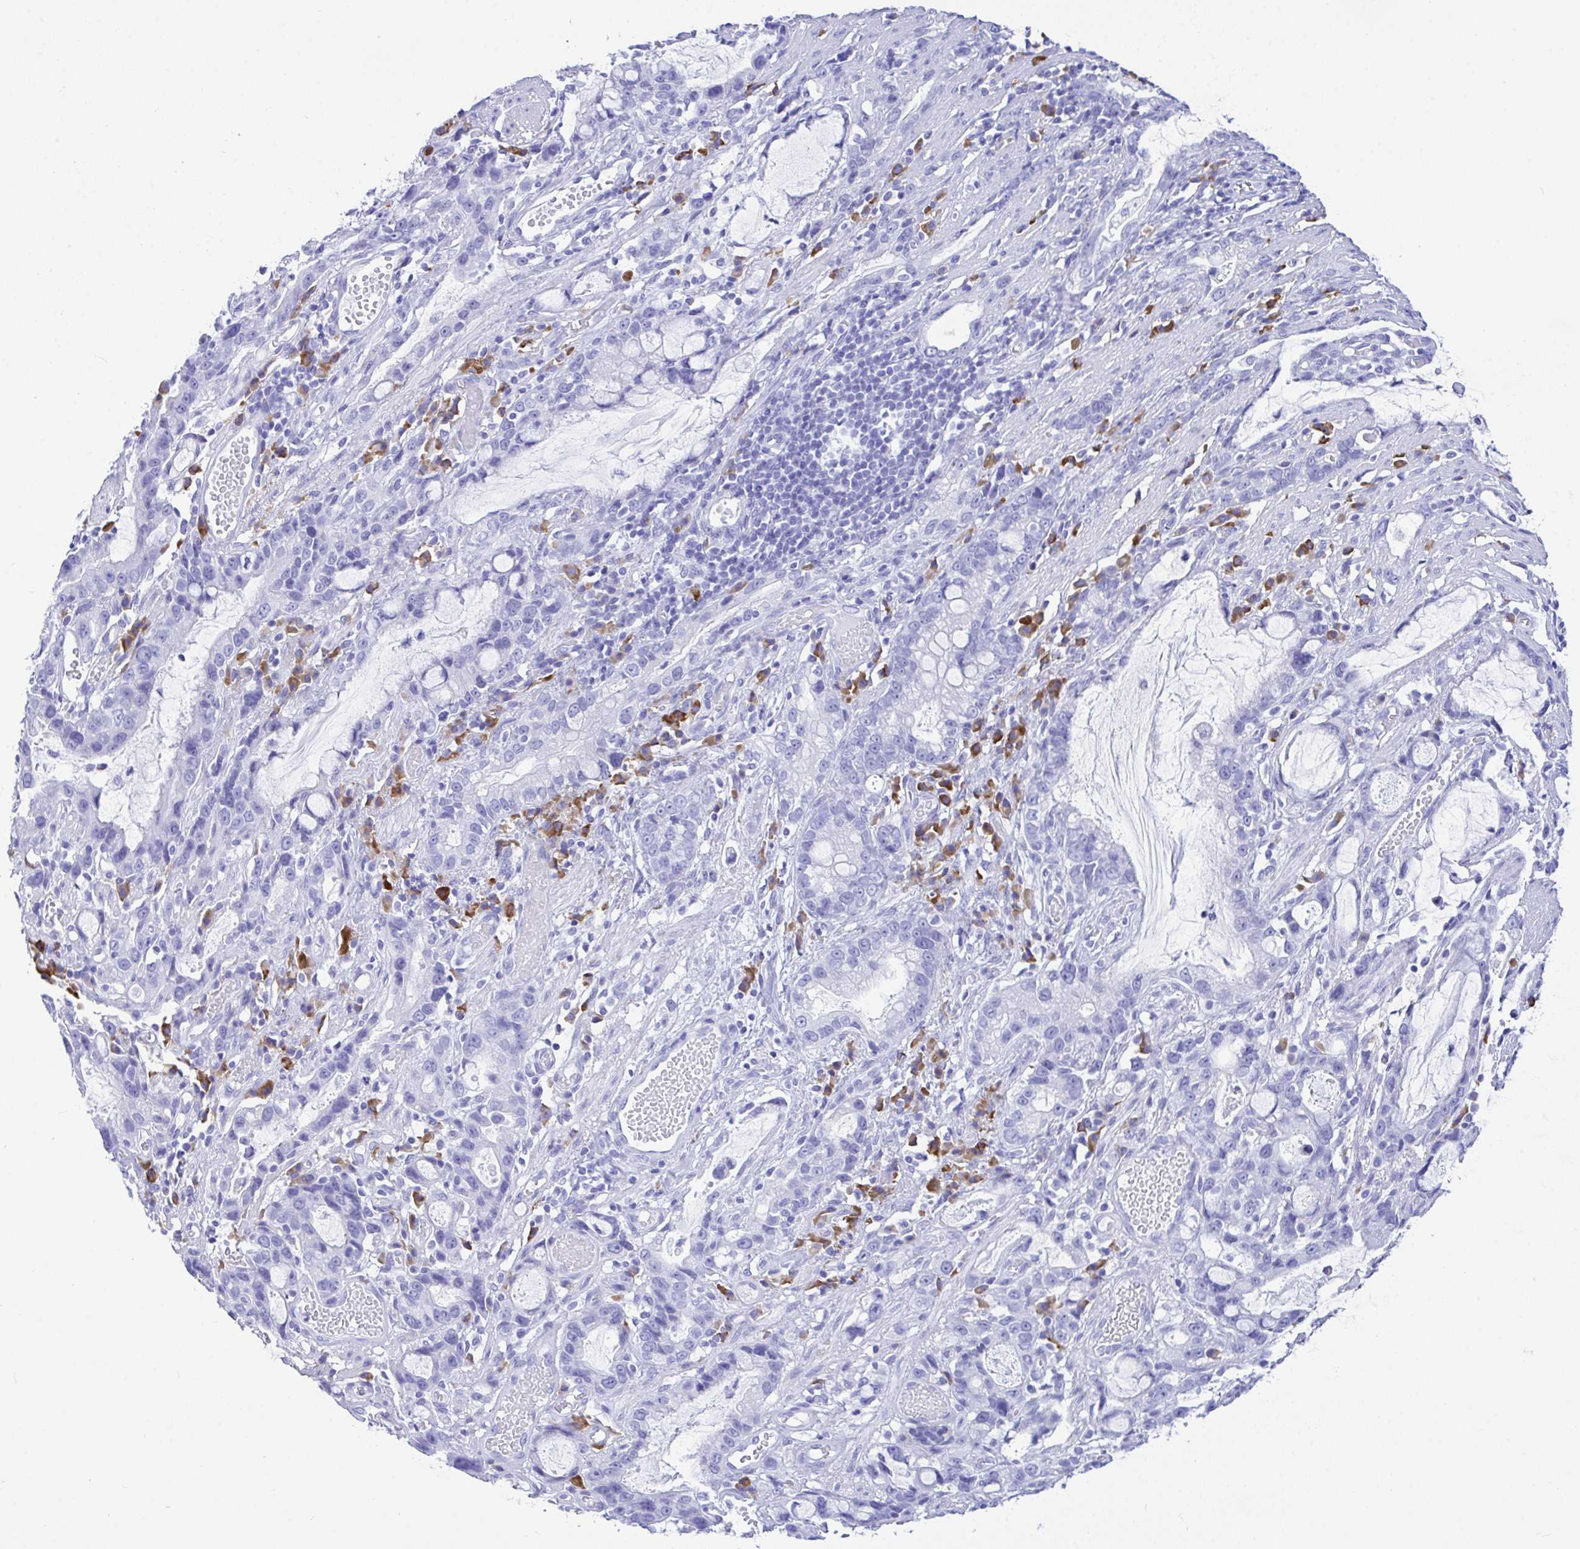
{"staining": {"intensity": "negative", "quantity": "none", "location": "none"}, "tissue": "stomach cancer", "cell_type": "Tumor cells", "image_type": "cancer", "snomed": [{"axis": "morphology", "description": "Adenocarcinoma, NOS"}, {"axis": "topography", "description": "Stomach"}], "caption": "Image shows no protein positivity in tumor cells of stomach cancer tissue.", "gene": "BEST4", "patient": {"sex": "male", "age": 55}}